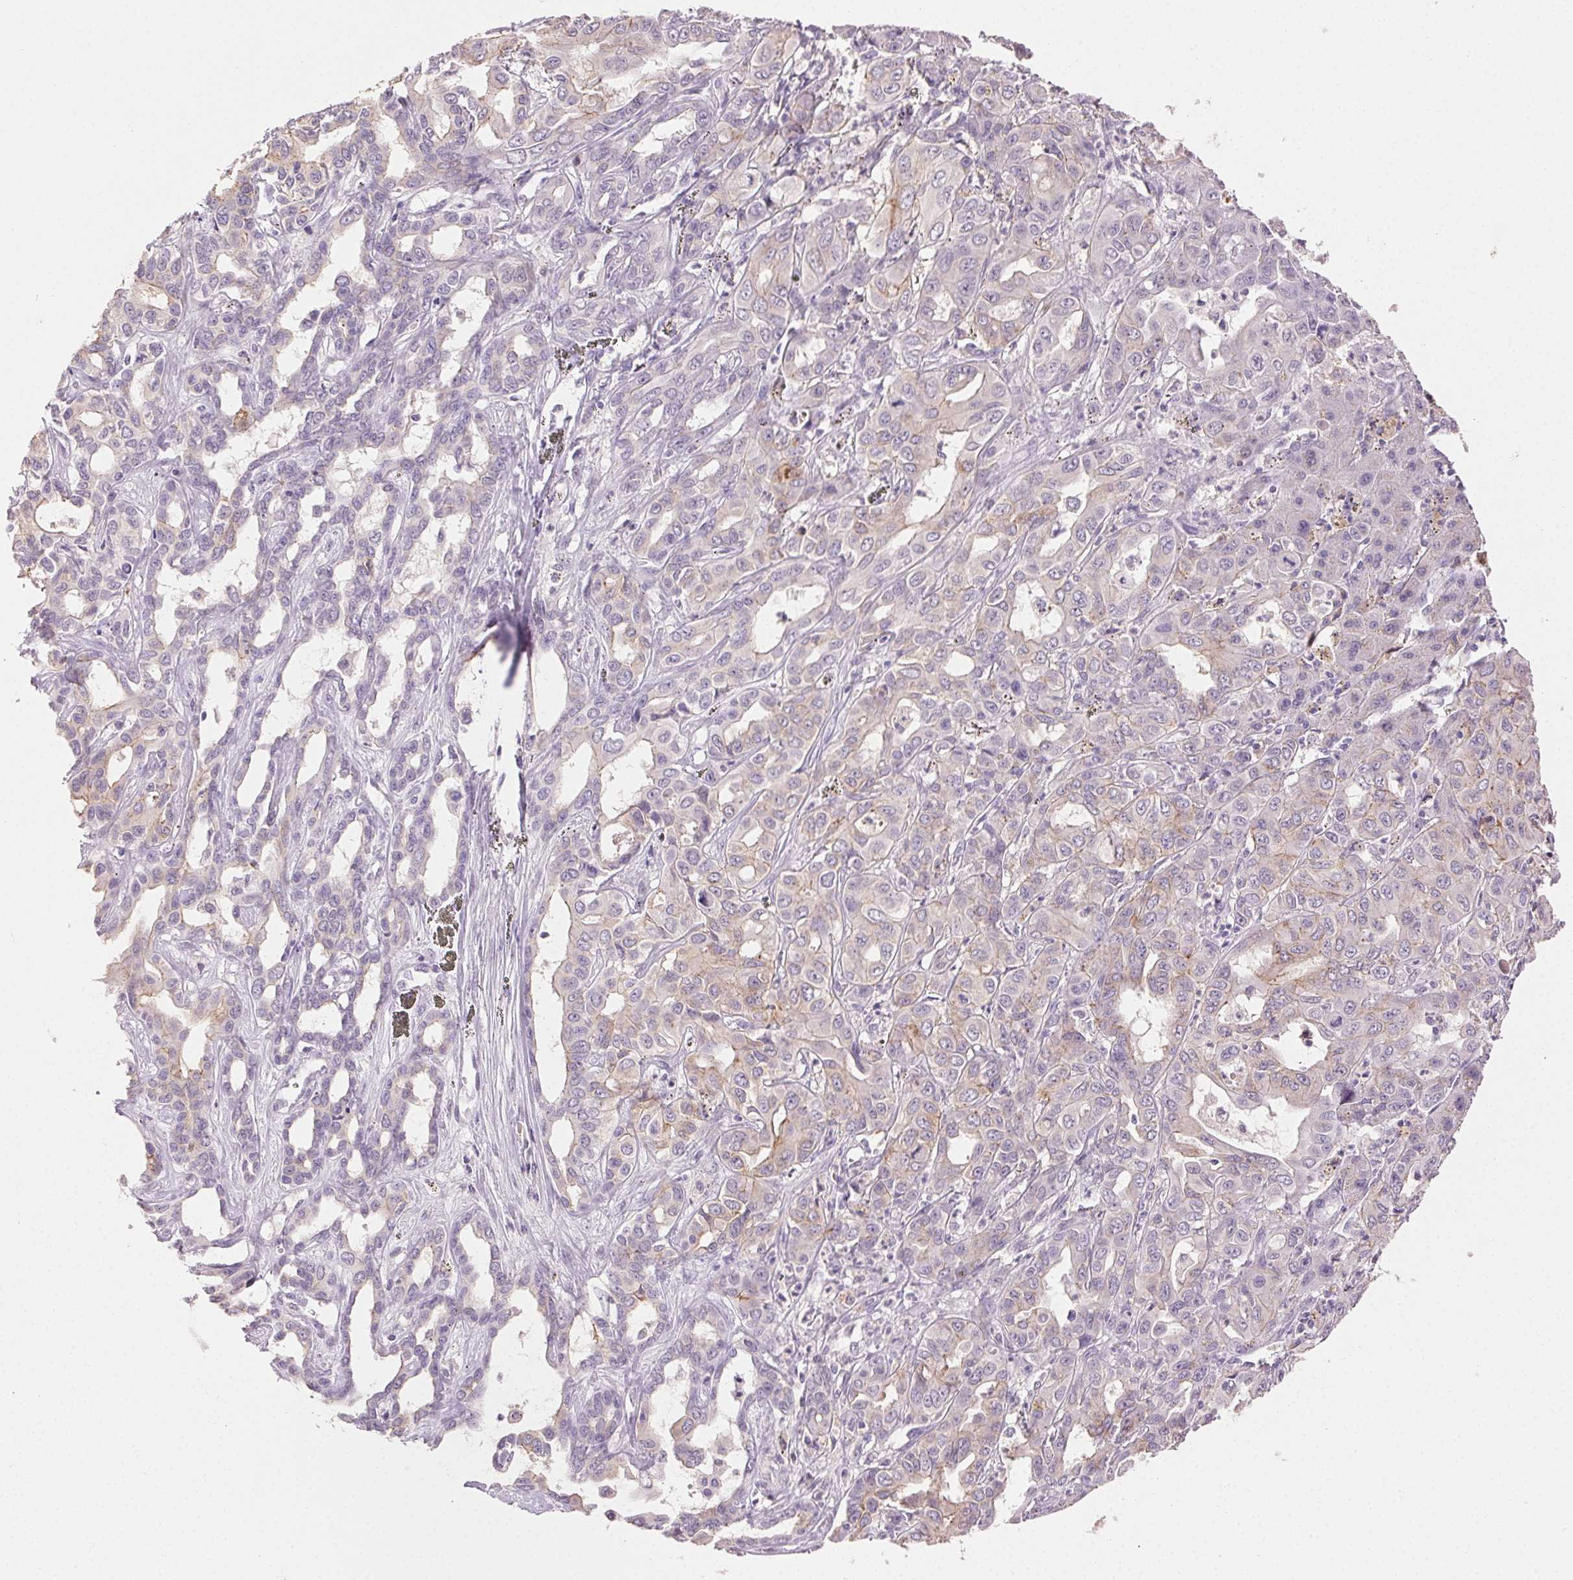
{"staining": {"intensity": "weak", "quantity": "<25%", "location": "cytoplasmic/membranous"}, "tissue": "liver cancer", "cell_type": "Tumor cells", "image_type": "cancer", "snomed": [{"axis": "morphology", "description": "Cholangiocarcinoma"}, {"axis": "topography", "description": "Liver"}], "caption": "Immunohistochemistry of human cholangiocarcinoma (liver) exhibits no expression in tumor cells.", "gene": "CLDN10", "patient": {"sex": "female", "age": 60}}